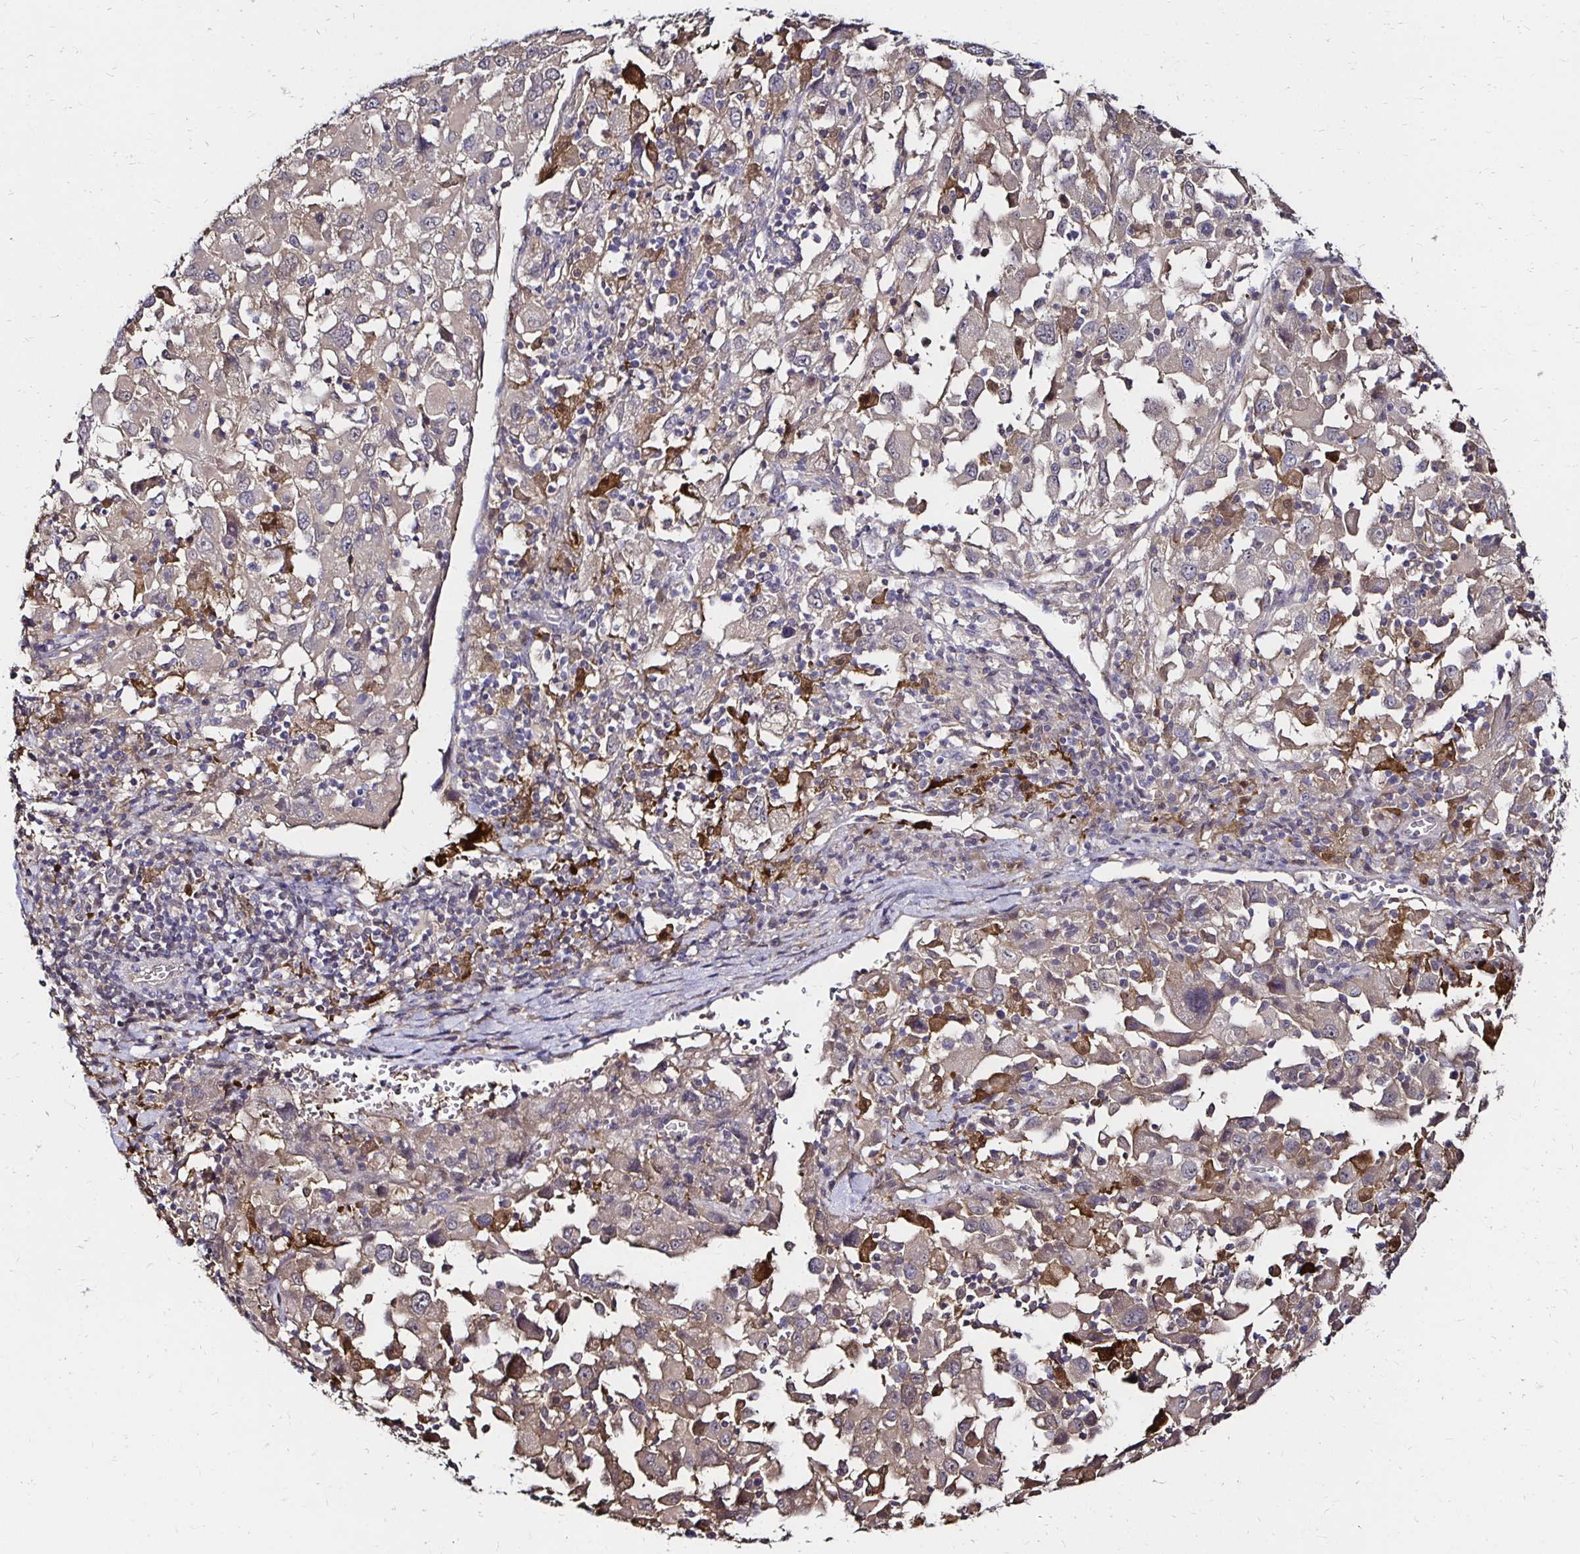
{"staining": {"intensity": "weak", "quantity": "<25%", "location": "cytoplasmic/membranous"}, "tissue": "melanoma", "cell_type": "Tumor cells", "image_type": "cancer", "snomed": [{"axis": "morphology", "description": "Malignant melanoma, Metastatic site"}, {"axis": "topography", "description": "Soft tissue"}], "caption": "Melanoma stained for a protein using immunohistochemistry (IHC) shows no positivity tumor cells.", "gene": "TXN", "patient": {"sex": "male", "age": 50}}